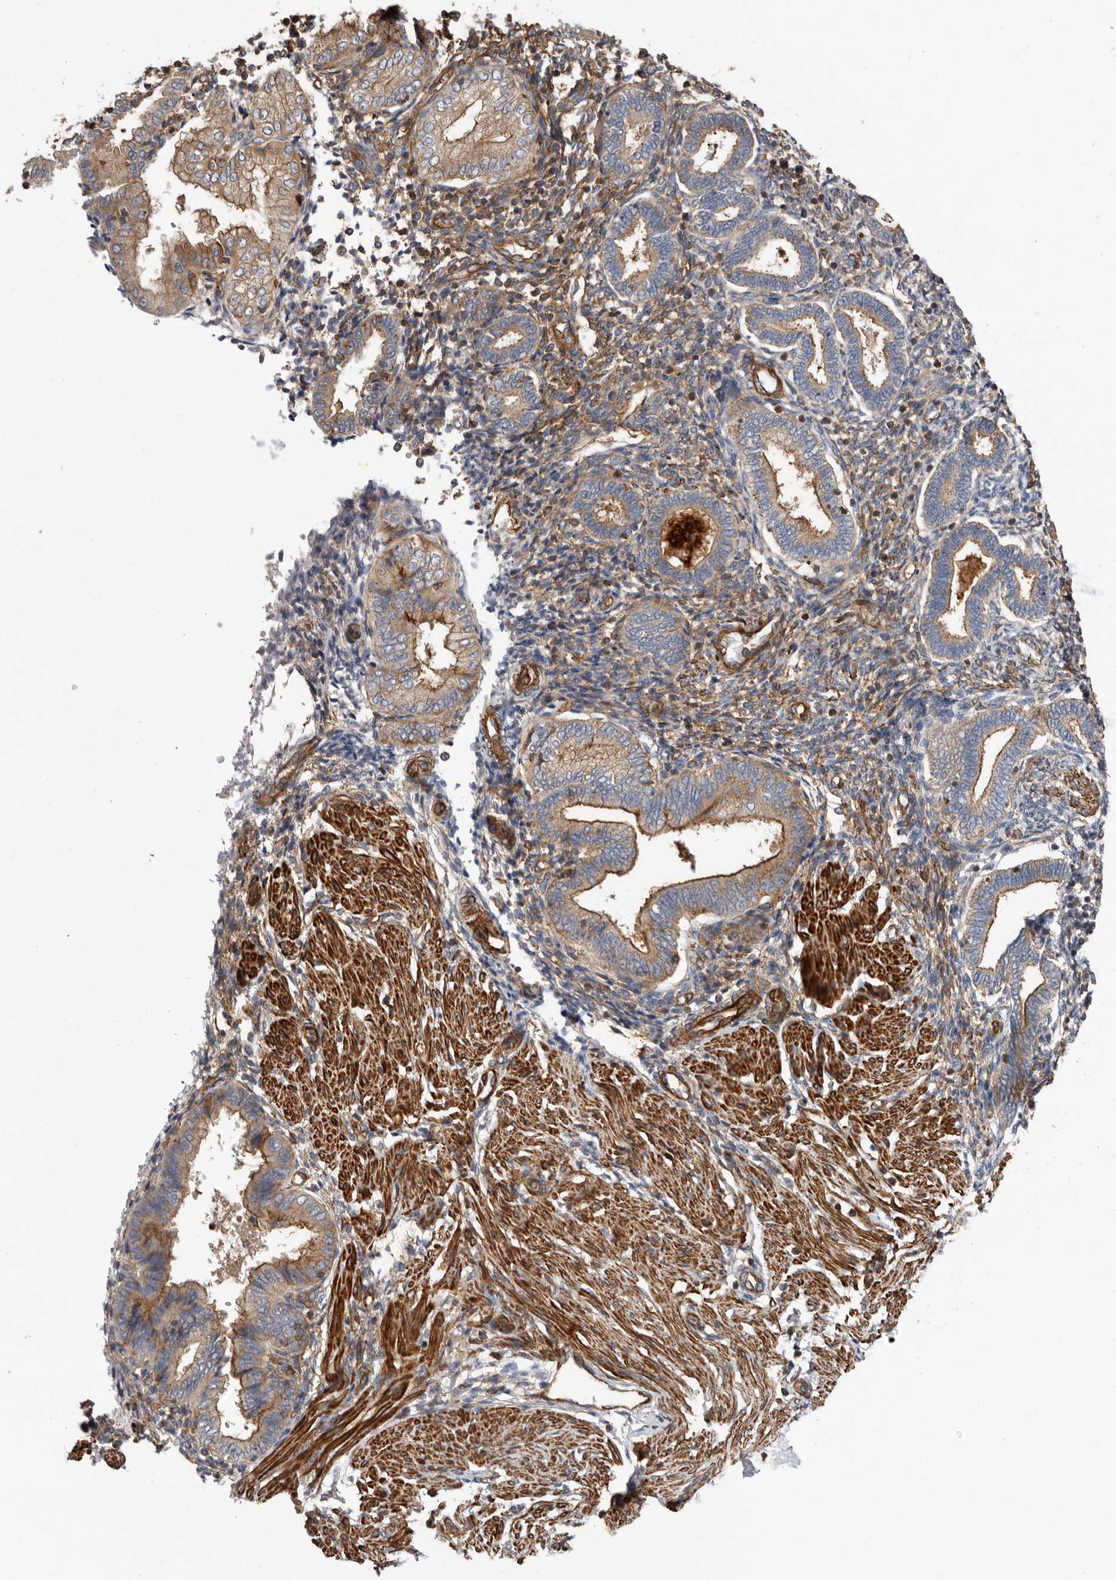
{"staining": {"intensity": "moderate", "quantity": "25%-75%", "location": "cytoplasmic/membranous"}, "tissue": "endometrium", "cell_type": "Cells in endometrial stroma", "image_type": "normal", "snomed": [{"axis": "morphology", "description": "Normal tissue, NOS"}, {"axis": "topography", "description": "Endometrium"}], "caption": "DAB (3,3'-diaminobenzidine) immunohistochemical staining of benign endometrium demonstrates moderate cytoplasmic/membranous protein expression in about 25%-75% of cells in endometrial stroma. The staining was performed using DAB to visualize the protein expression in brown, while the nuclei were stained in blue with hematoxylin (Magnification: 20x).", "gene": "TMC7", "patient": {"sex": "female", "age": 53}}